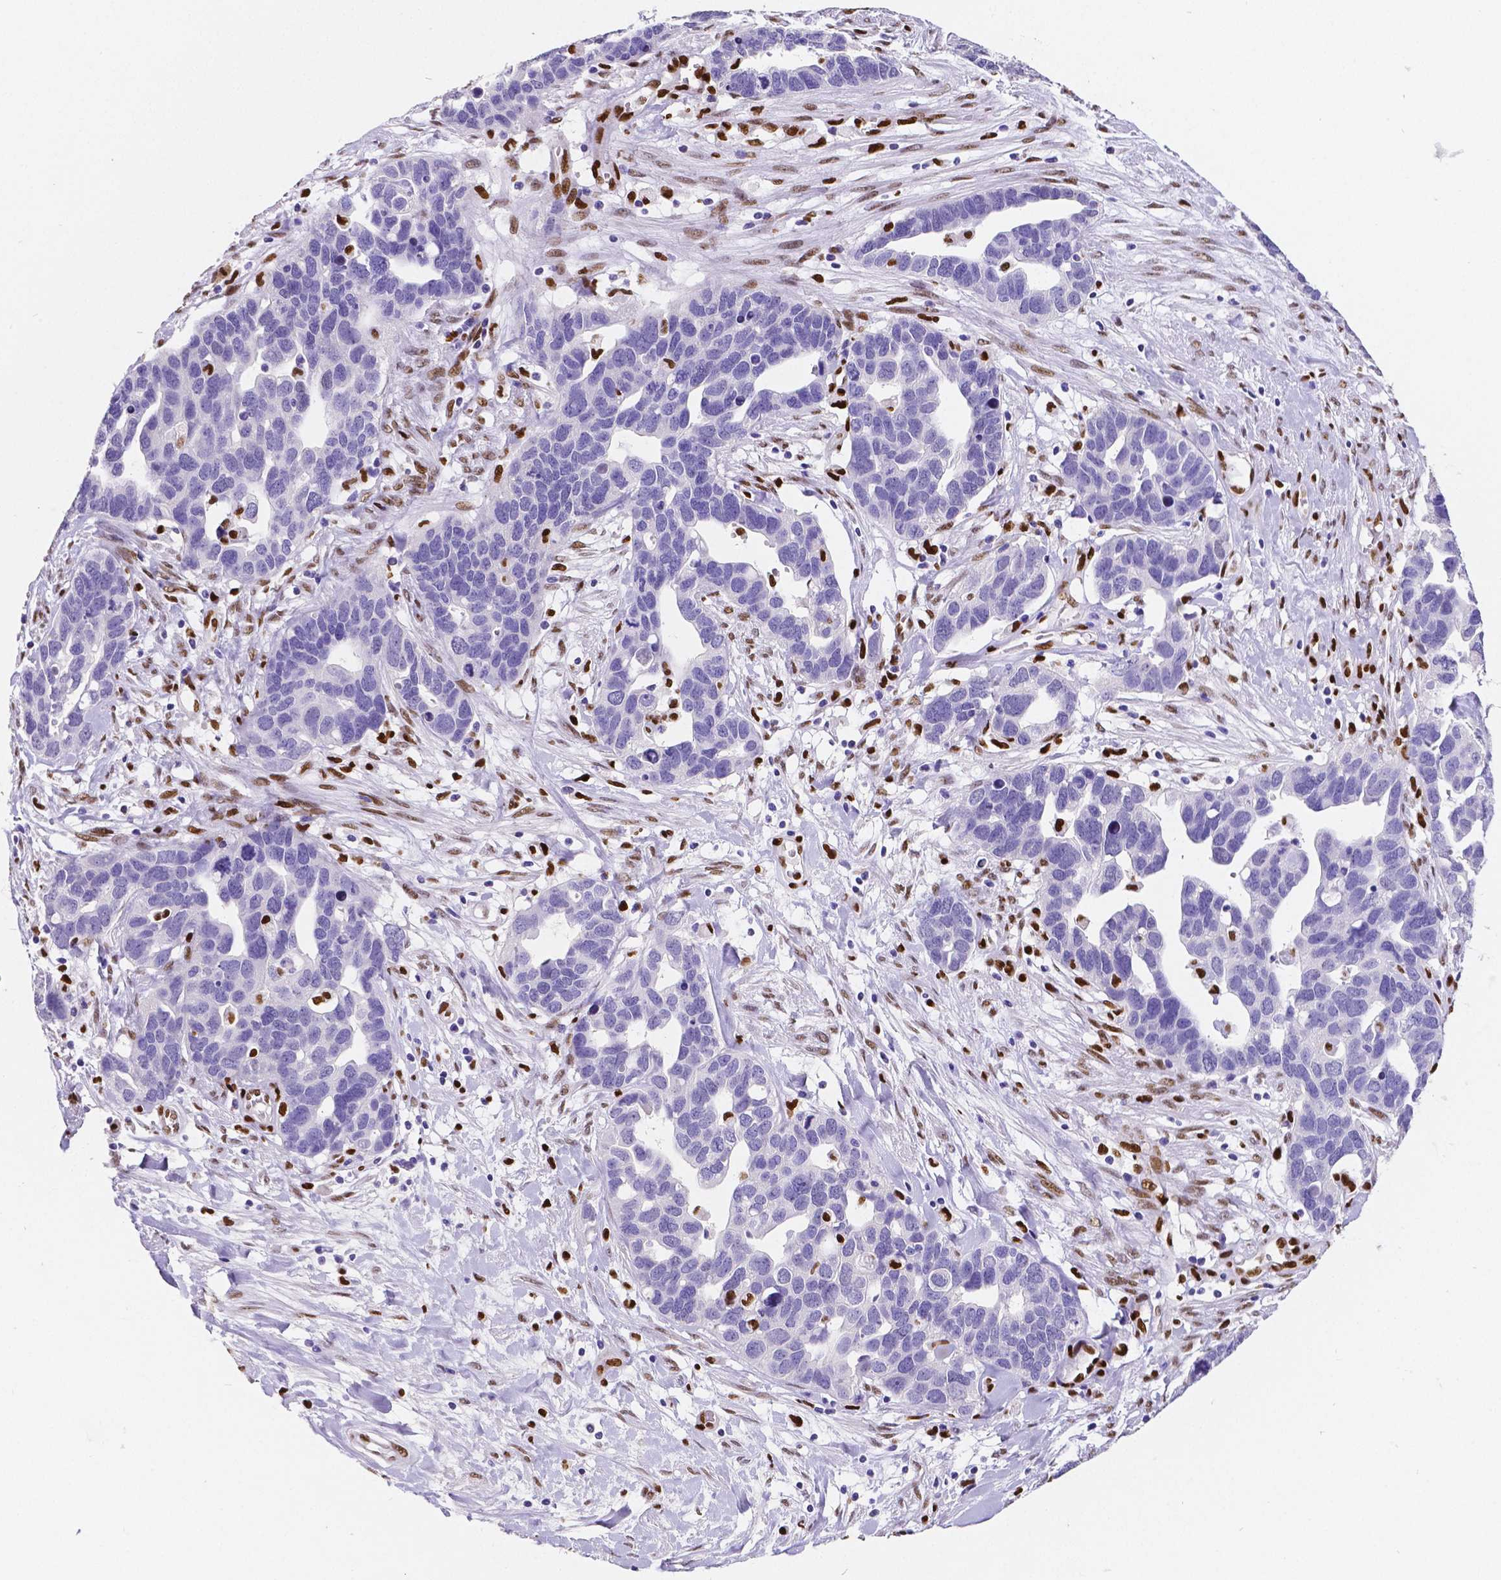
{"staining": {"intensity": "negative", "quantity": "none", "location": "none"}, "tissue": "ovarian cancer", "cell_type": "Tumor cells", "image_type": "cancer", "snomed": [{"axis": "morphology", "description": "Cystadenocarcinoma, serous, NOS"}, {"axis": "topography", "description": "Ovary"}], "caption": "This photomicrograph is of ovarian serous cystadenocarcinoma stained with immunohistochemistry to label a protein in brown with the nuclei are counter-stained blue. There is no expression in tumor cells.", "gene": "MEF2C", "patient": {"sex": "female", "age": 54}}